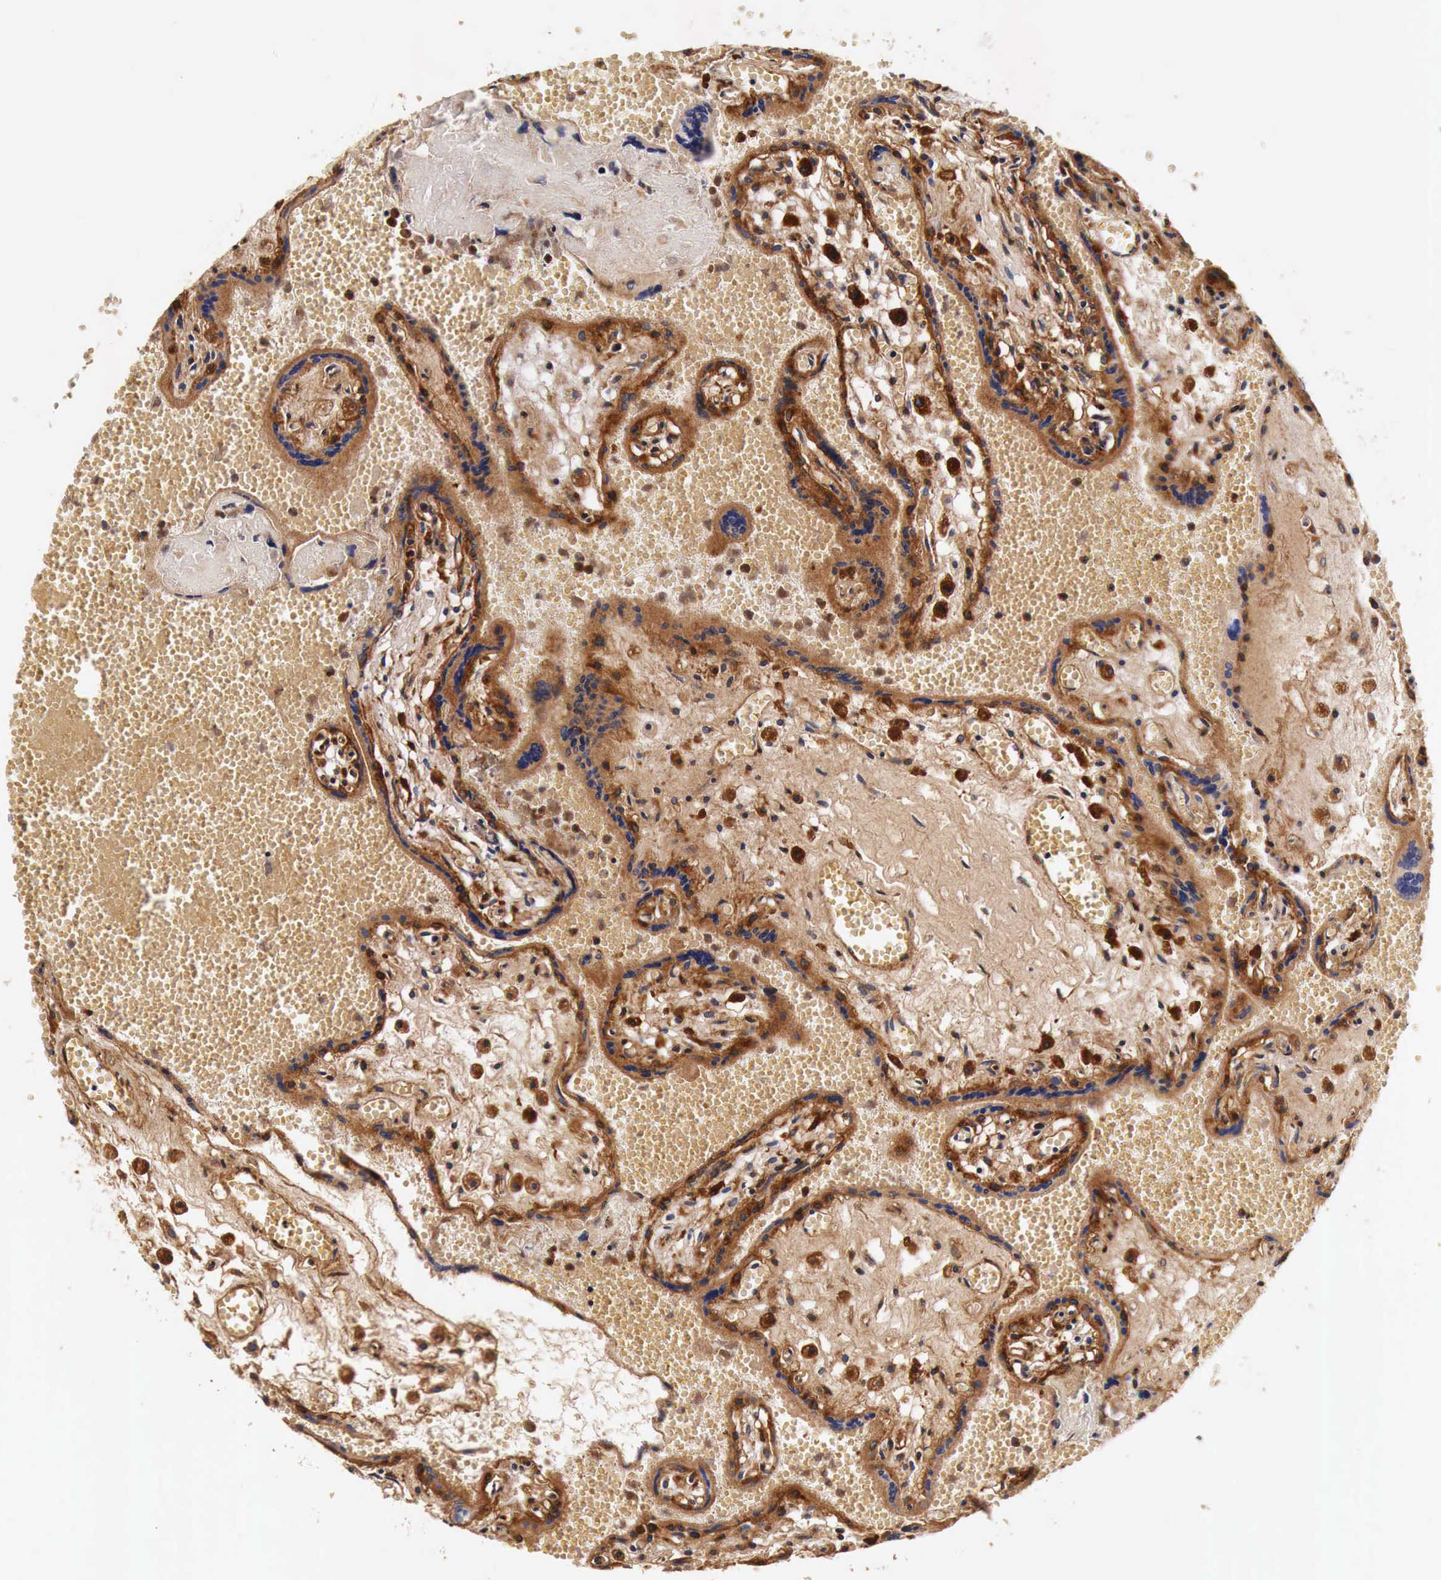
{"staining": {"intensity": "weak", "quantity": ">75%", "location": "cytoplasmic/membranous"}, "tissue": "placenta", "cell_type": "Decidual cells", "image_type": "normal", "snomed": [{"axis": "morphology", "description": "Normal tissue, NOS"}, {"axis": "topography", "description": "Placenta"}], "caption": "This histopathology image displays IHC staining of benign human placenta, with low weak cytoplasmic/membranous positivity in approximately >75% of decidual cells.", "gene": "RP2", "patient": {"sex": "female", "age": 40}}